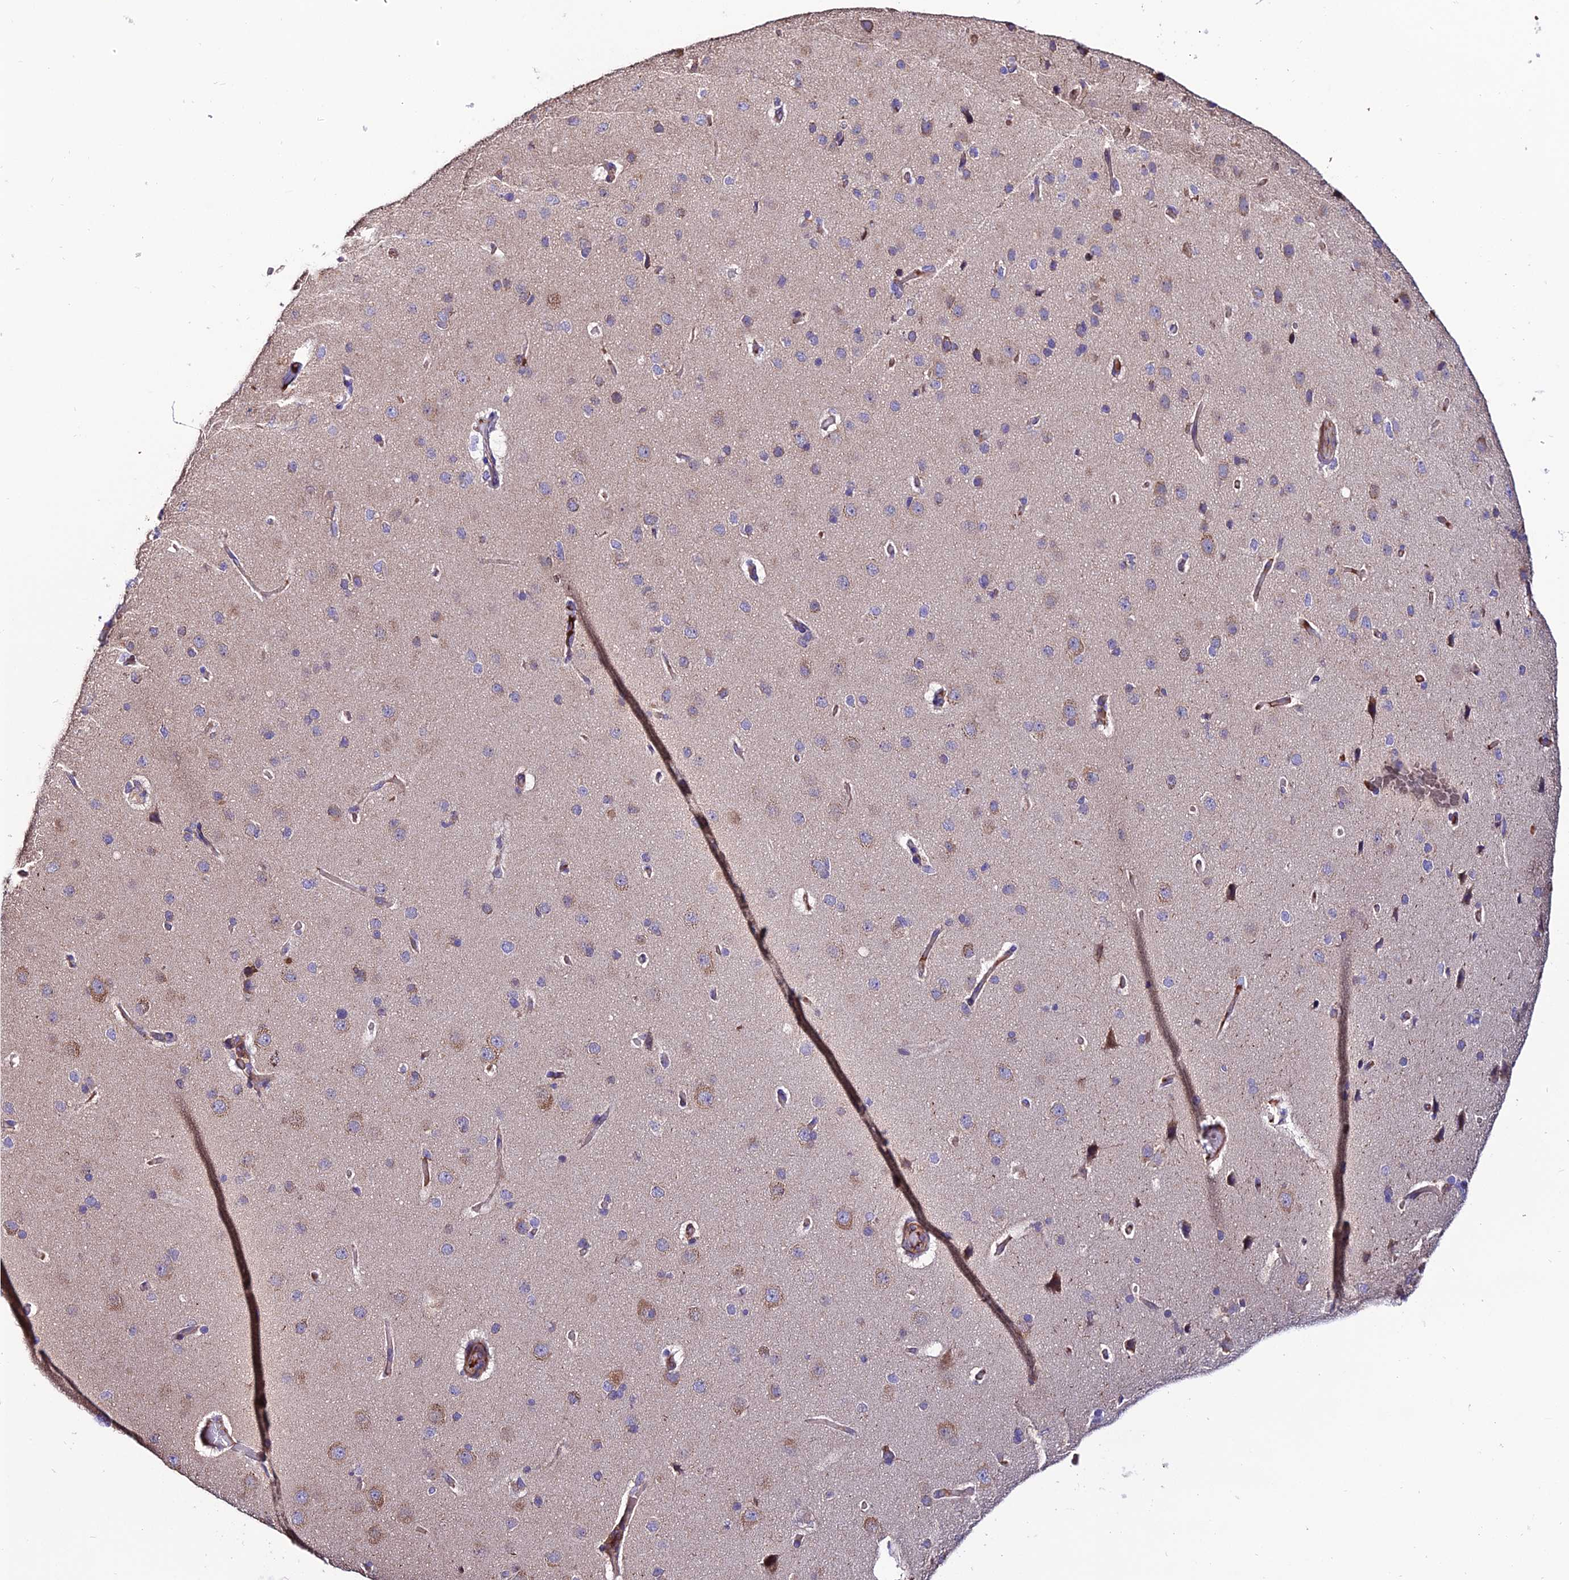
{"staining": {"intensity": "weak", "quantity": "<25%", "location": "cytoplasmic/membranous"}, "tissue": "cerebral cortex", "cell_type": "Endothelial cells", "image_type": "normal", "snomed": [{"axis": "morphology", "description": "Normal tissue, NOS"}, {"axis": "topography", "description": "Cerebral cortex"}], "caption": "DAB immunohistochemical staining of benign cerebral cortex reveals no significant positivity in endothelial cells. Brightfield microscopy of immunohistochemistry (IHC) stained with DAB (brown) and hematoxylin (blue), captured at high magnification.", "gene": "PYM1", "patient": {"sex": "male", "age": 62}}